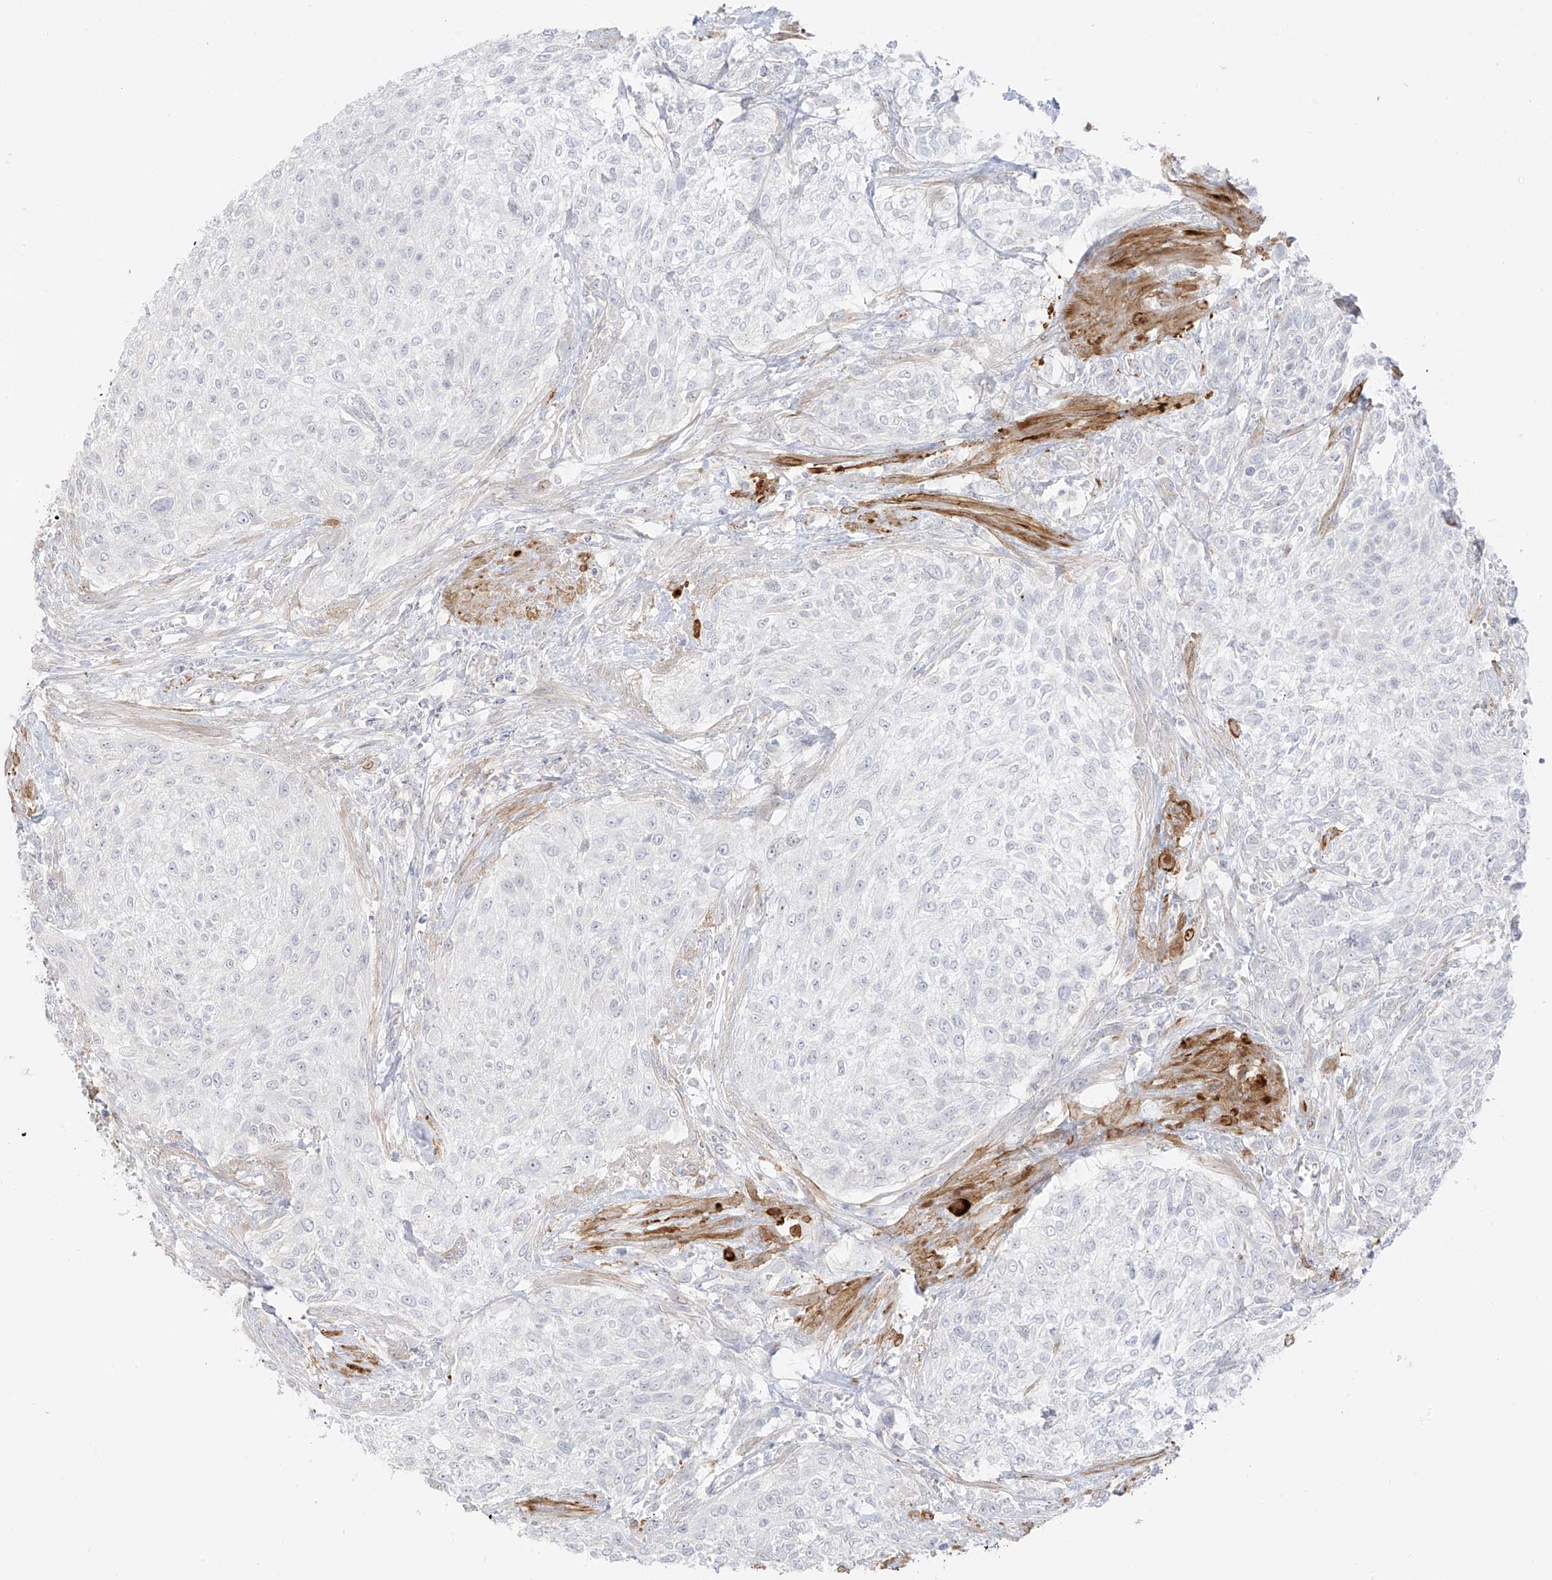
{"staining": {"intensity": "negative", "quantity": "none", "location": "none"}, "tissue": "urothelial cancer", "cell_type": "Tumor cells", "image_type": "cancer", "snomed": [{"axis": "morphology", "description": "Urothelial carcinoma, High grade"}, {"axis": "topography", "description": "Urinary bladder"}], "caption": "Immunohistochemistry of urothelial cancer displays no expression in tumor cells. Brightfield microscopy of IHC stained with DAB (brown) and hematoxylin (blue), captured at high magnification.", "gene": "C11orf87", "patient": {"sex": "male", "age": 35}}